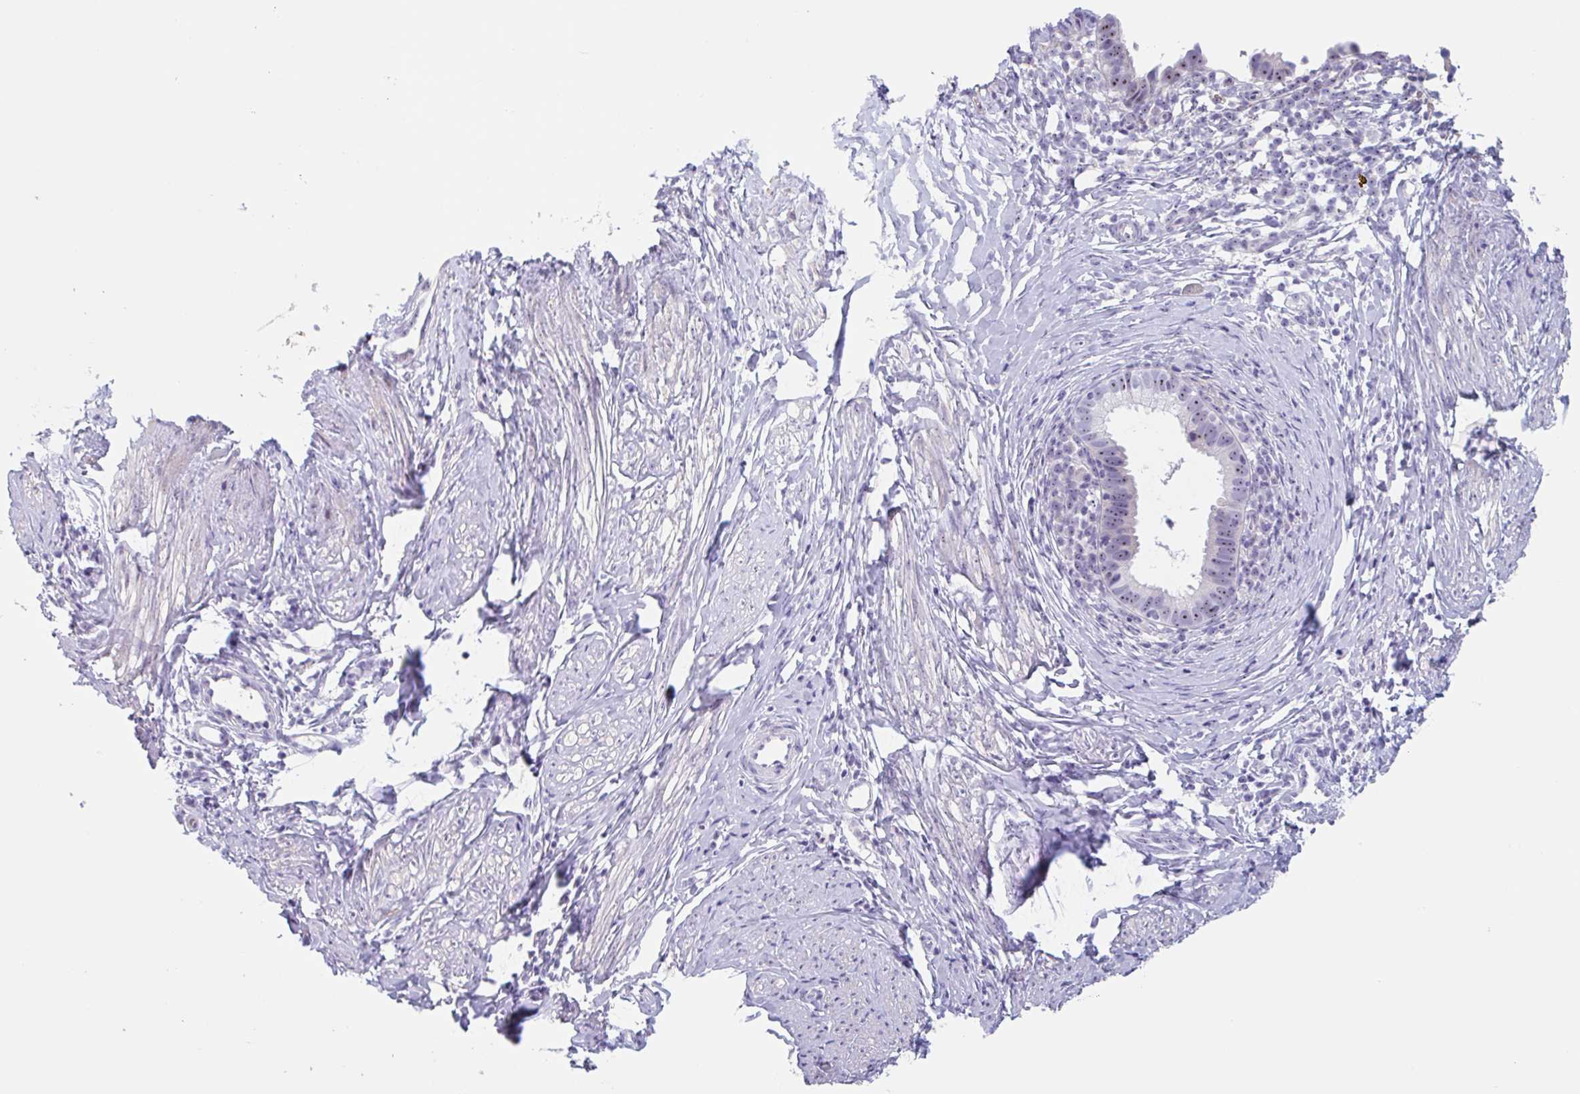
{"staining": {"intensity": "moderate", "quantity": ">75%", "location": "nuclear"}, "tissue": "cervical cancer", "cell_type": "Tumor cells", "image_type": "cancer", "snomed": [{"axis": "morphology", "description": "Adenocarcinoma, NOS"}, {"axis": "topography", "description": "Cervix"}], "caption": "Cervical adenocarcinoma tissue exhibits moderate nuclear positivity in approximately >75% of tumor cells, visualized by immunohistochemistry. The protein is stained brown, and the nuclei are stained in blue (DAB IHC with brightfield microscopy, high magnification).", "gene": "LENG9", "patient": {"sex": "female", "age": 36}}